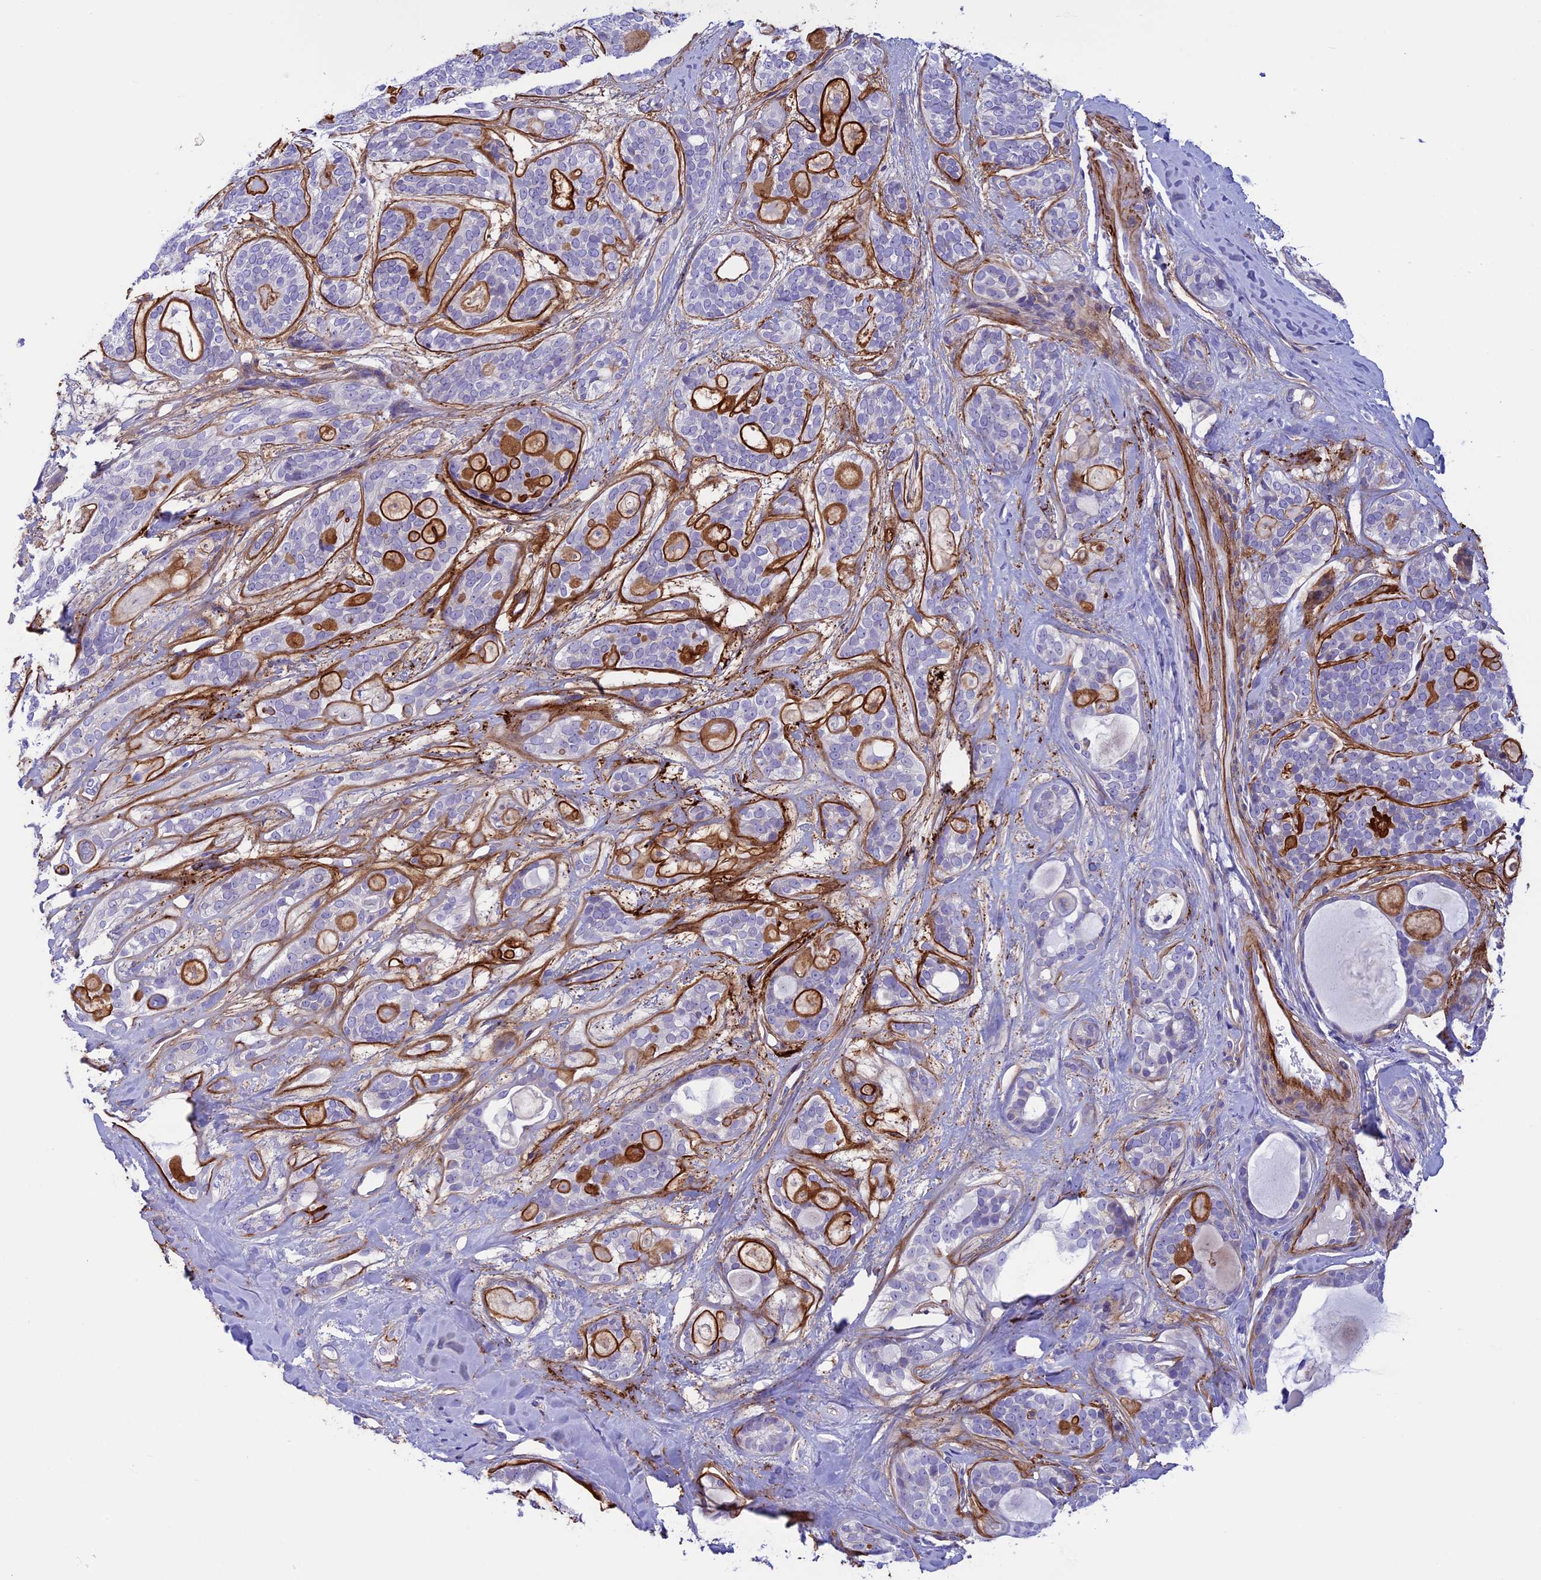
{"staining": {"intensity": "negative", "quantity": "none", "location": "none"}, "tissue": "head and neck cancer", "cell_type": "Tumor cells", "image_type": "cancer", "snomed": [{"axis": "morphology", "description": "Adenocarcinoma, NOS"}, {"axis": "topography", "description": "Head-Neck"}], "caption": "Protein analysis of head and neck cancer displays no significant staining in tumor cells.", "gene": "LOXL1", "patient": {"sex": "male", "age": 66}}